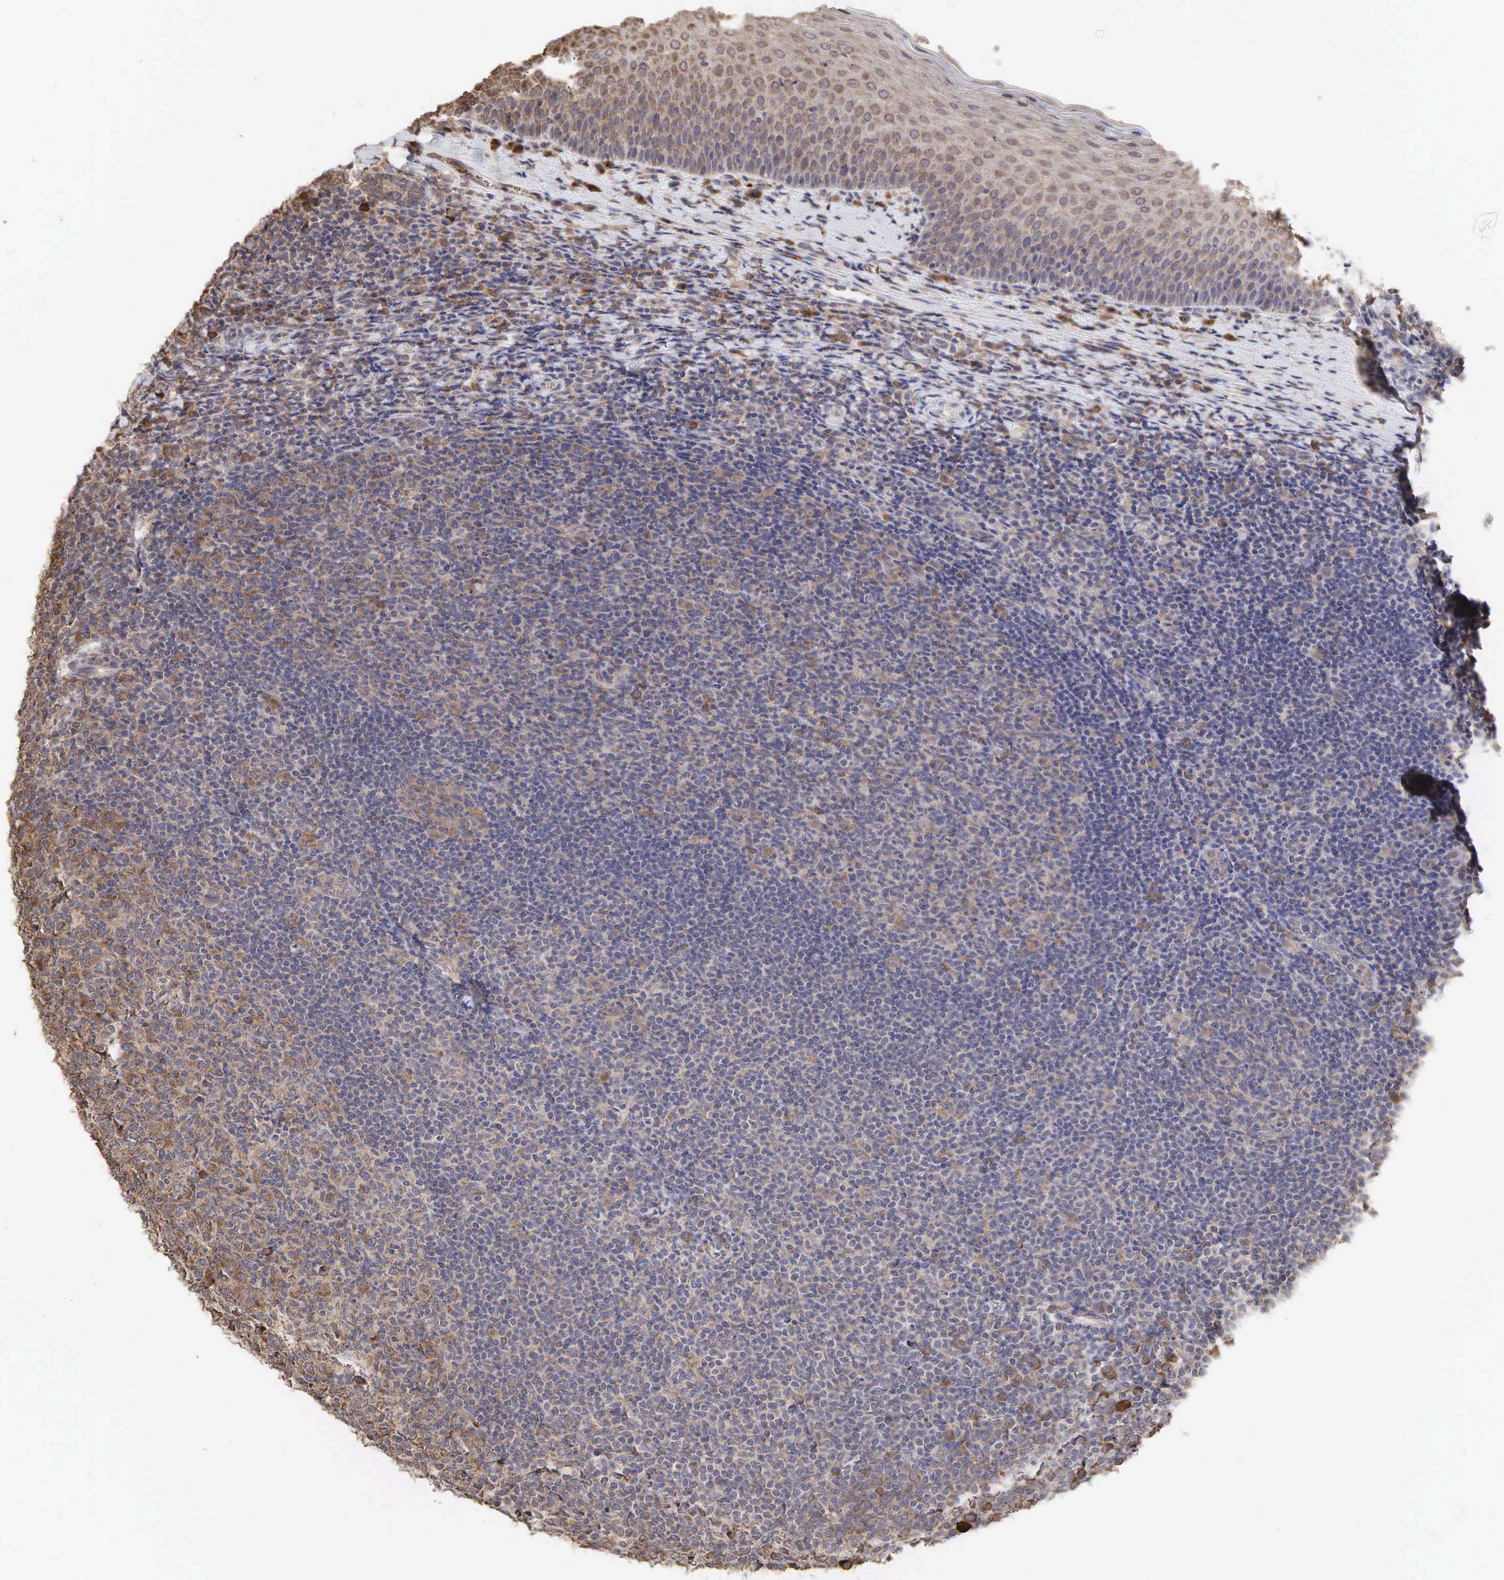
{"staining": {"intensity": "weak", "quantity": "<25%", "location": "cytoplasmic/membranous"}, "tissue": "tonsil", "cell_type": "Germinal center cells", "image_type": "normal", "snomed": [{"axis": "morphology", "description": "Normal tissue, NOS"}, {"axis": "topography", "description": "Tonsil"}], "caption": "A high-resolution histopathology image shows IHC staining of unremarkable tonsil, which shows no significant positivity in germinal center cells. Brightfield microscopy of immunohistochemistry (IHC) stained with DAB (3,3'-diaminobenzidine) (brown) and hematoxylin (blue), captured at high magnification.", "gene": "PABPC5", "patient": {"sex": "male", "age": 6}}